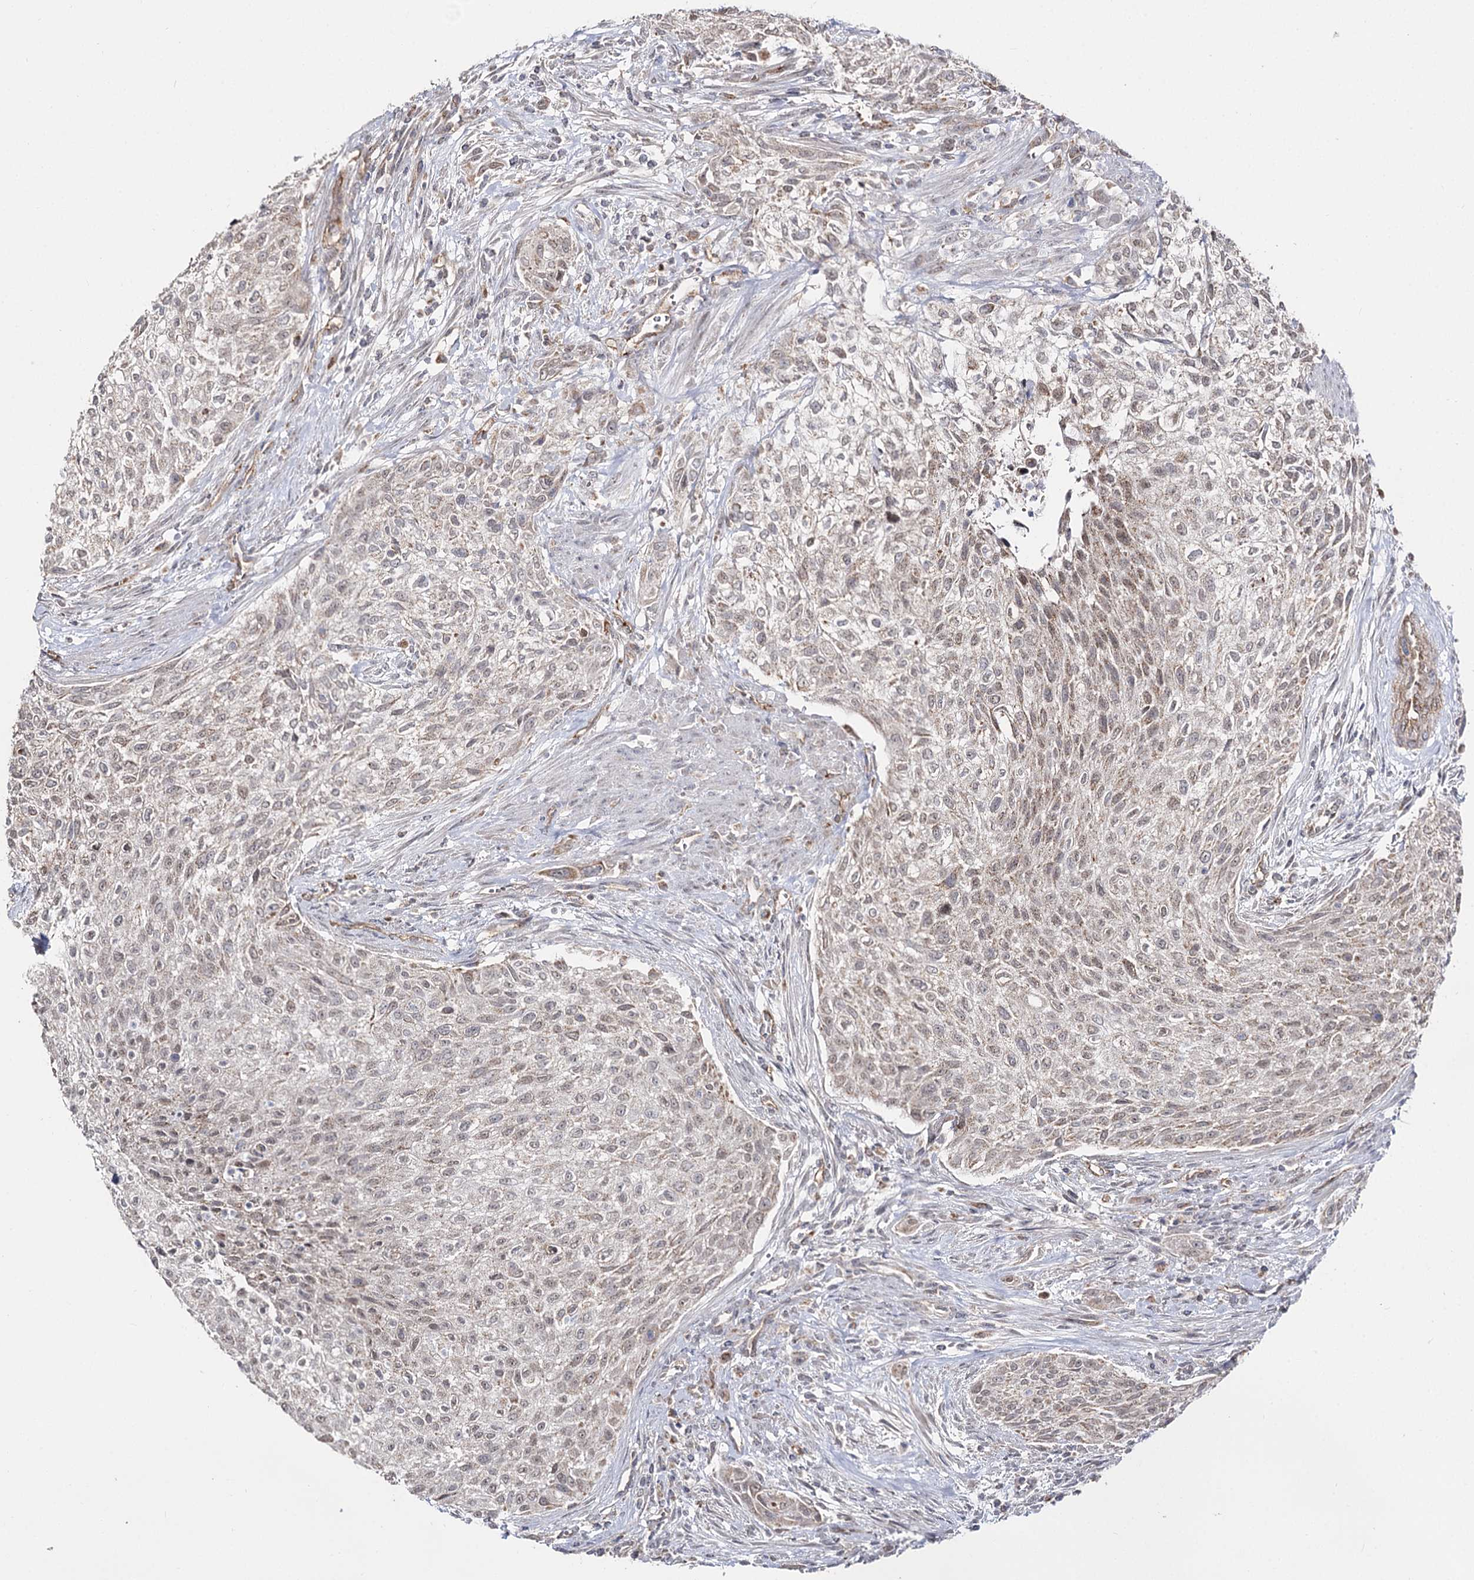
{"staining": {"intensity": "weak", "quantity": "<25%", "location": "cytoplasmic/membranous"}, "tissue": "urothelial cancer", "cell_type": "Tumor cells", "image_type": "cancer", "snomed": [{"axis": "morphology", "description": "Urothelial carcinoma, High grade"}, {"axis": "topography", "description": "Urinary bladder"}], "caption": "Tumor cells are negative for protein expression in human high-grade urothelial carcinoma. (DAB immunohistochemistry with hematoxylin counter stain).", "gene": "CBR4", "patient": {"sex": "male", "age": 35}}